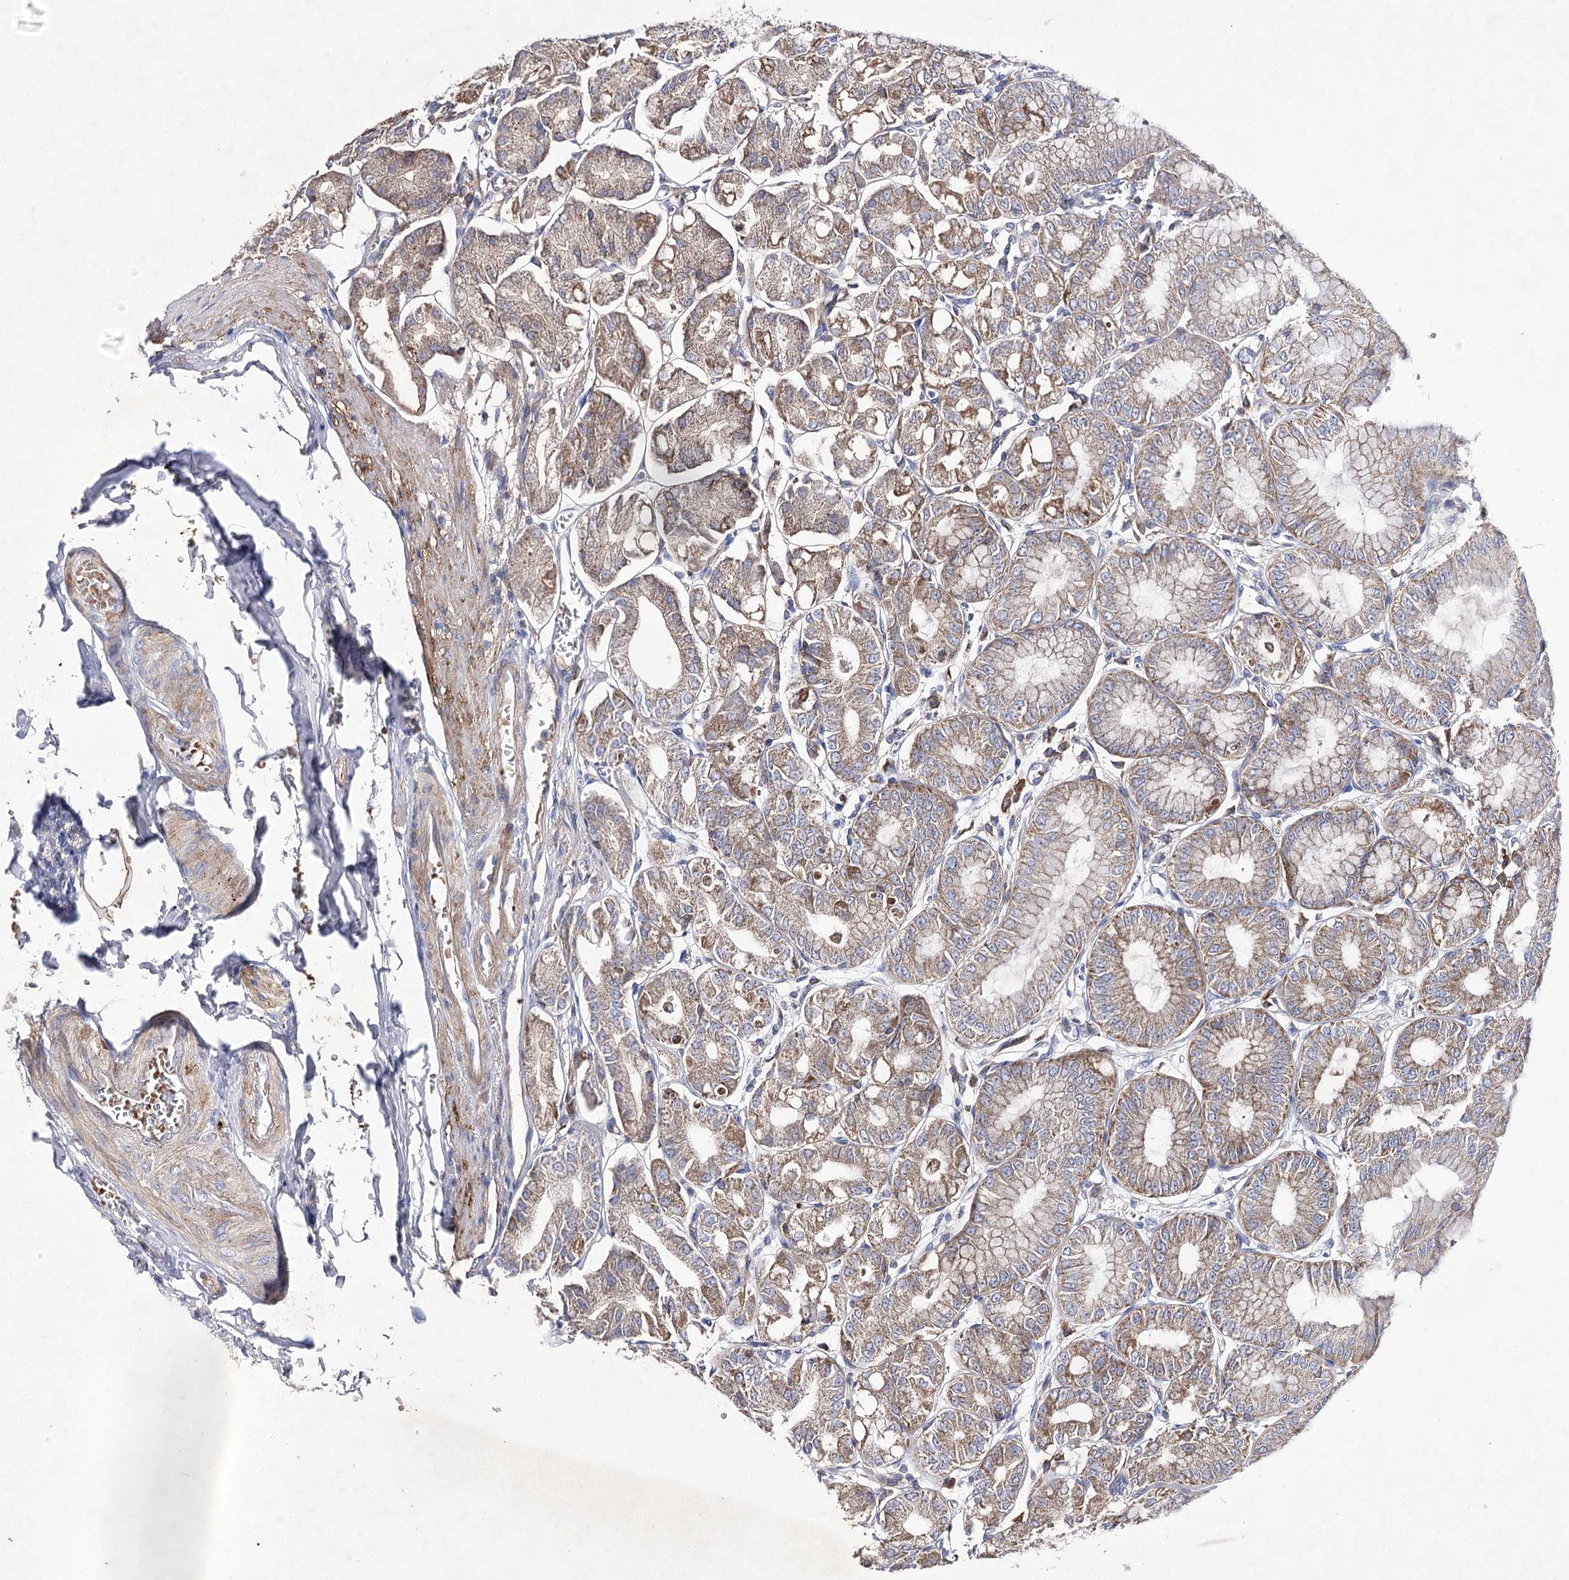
{"staining": {"intensity": "moderate", "quantity": "25%-75%", "location": "cytoplasmic/membranous"}, "tissue": "stomach", "cell_type": "Glandular cells", "image_type": "normal", "snomed": [{"axis": "morphology", "description": "Normal tissue, NOS"}, {"axis": "topography", "description": "Stomach, lower"}], "caption": "High-power microscopy captured an IHC micrograph of benign stomach, revealing moderate cytoplasmic/membranous expression in about 25%-75% of glandular cells. (brown staining indicates protein expression, while blue staining denotes nuclei).", "gene": "COX15", "patient": {"sex": "male", "age": 71}}